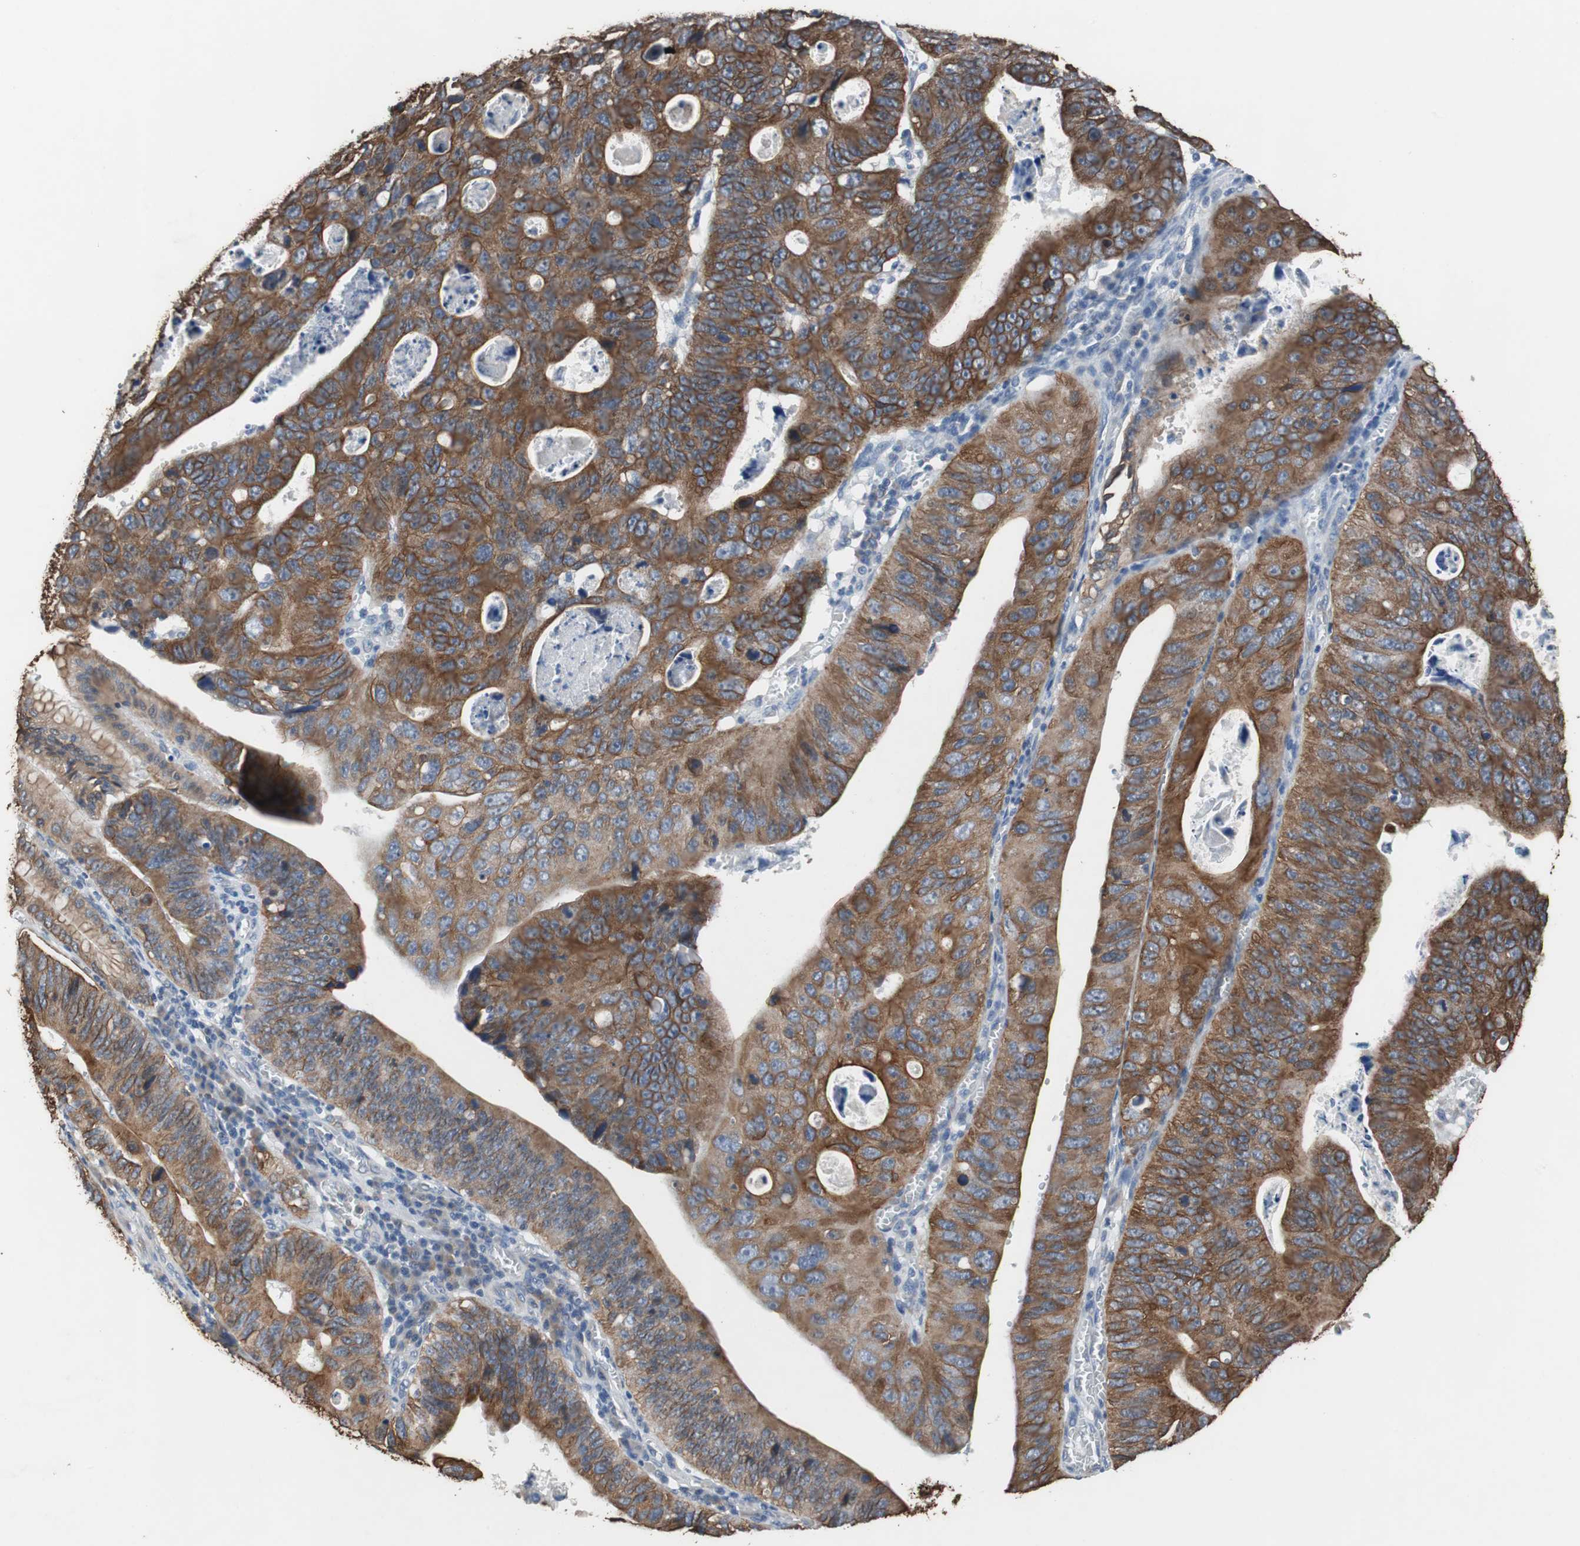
{"staining": {"intensity": "strong", "quantity": ">75%", "location": "cytoplasmic/membranous"}, "tissue": "stomach cancer", "cell_type": "Tumor cells", "image_type": "cancer", "snomed": [{"axis": "morphology", "description": "Adenocarcinoma, NOS"}, {"axis": "topography", "description": "Stomach"}], "caption": "A histopathology image showing strong cytoplasmic/membranous staining in about >75% of tumor cells in adenocarcinoma (stomach), as visualized by brown immunohistochemical staining.", "gene": "USP10", "patient": {"sex": "male", "age": 59}}